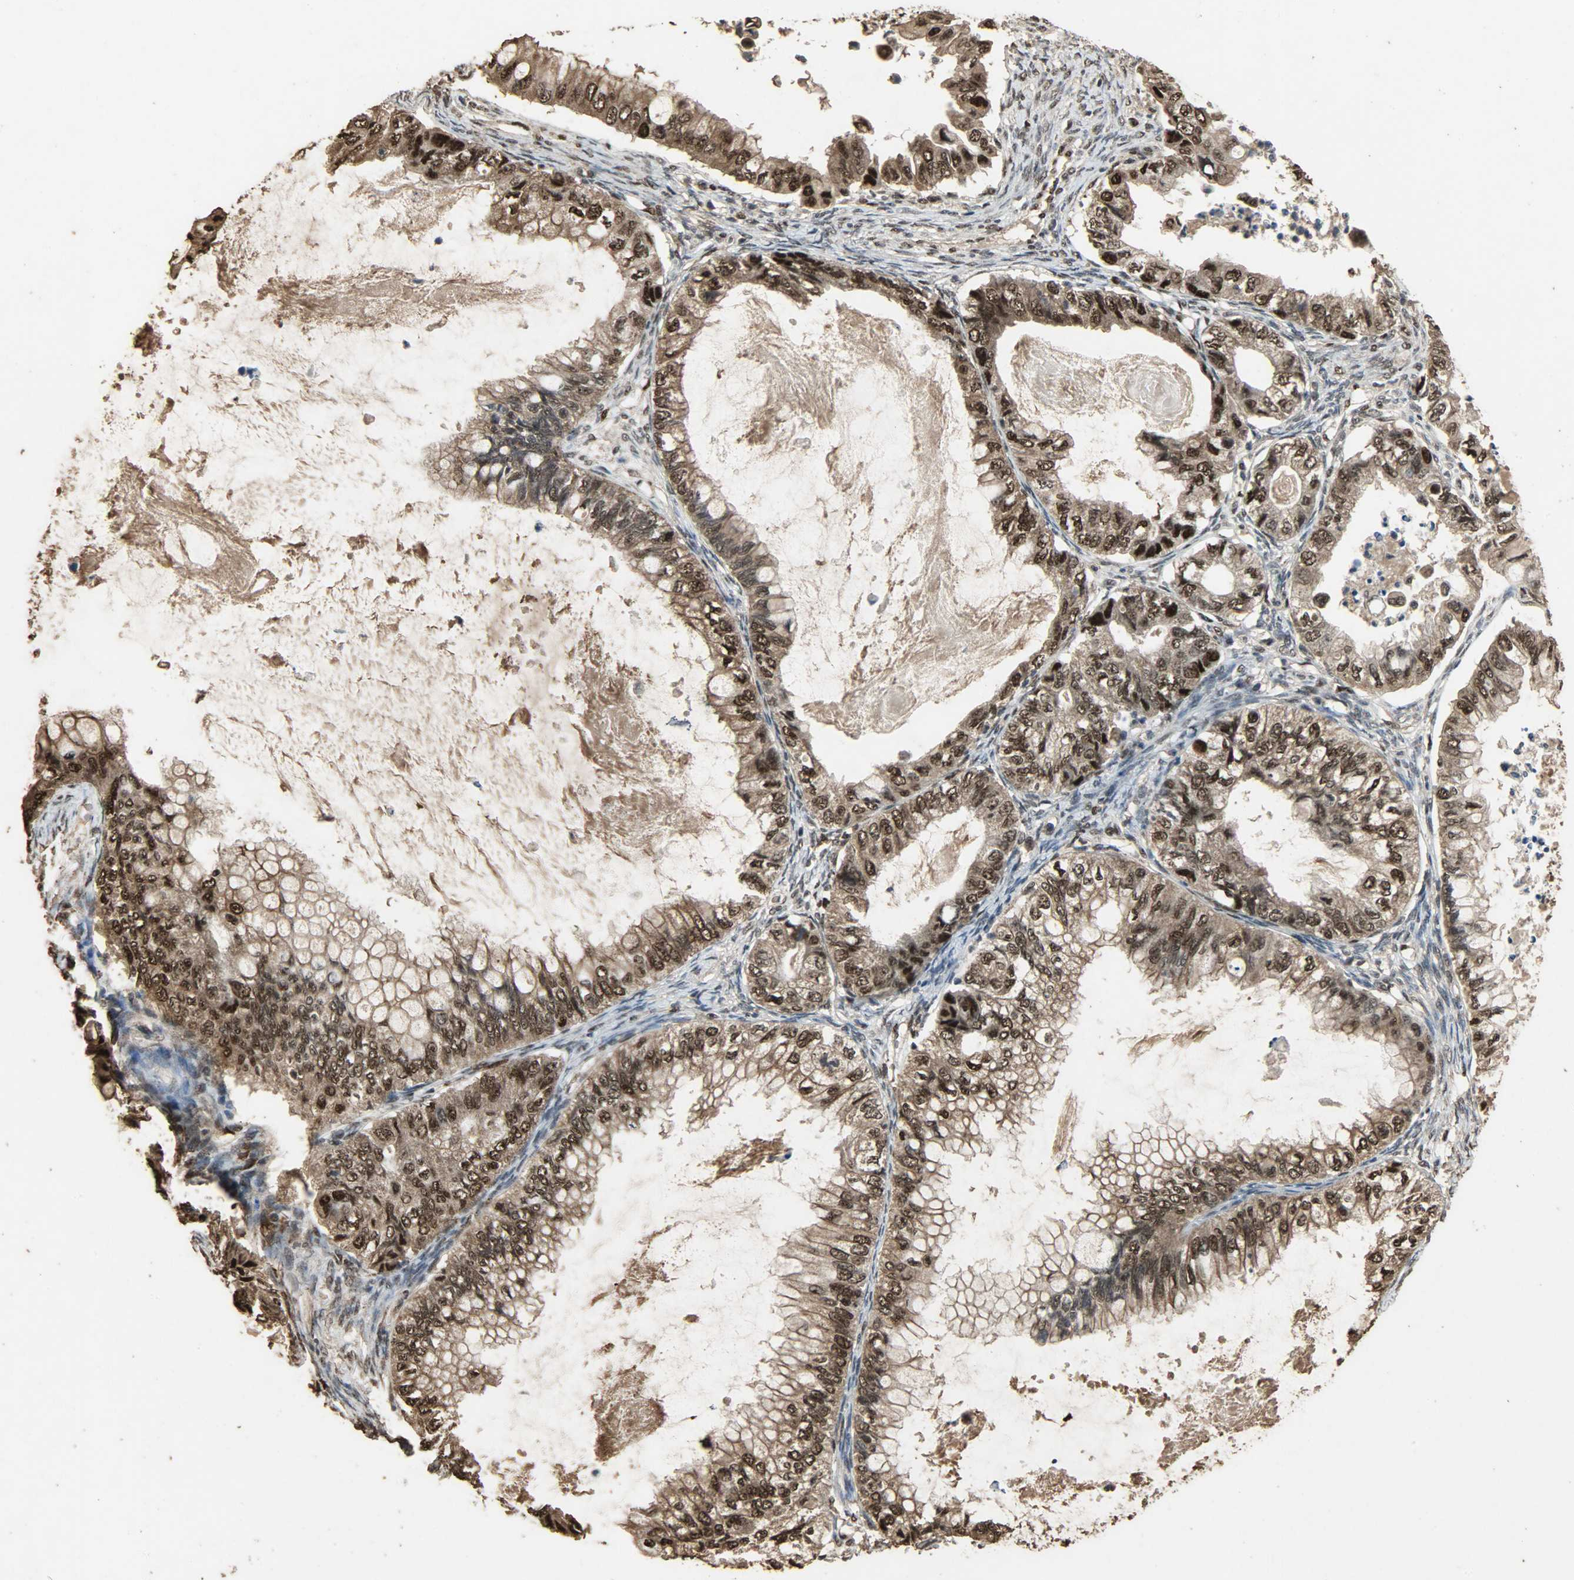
{"staining": {"intensity": "strong", "quantity": ">75%", "location": "cytoplasmic/membranous,nuclear"}, "tissue": "ovarian cancer", "cell_type": "Tumor cells", "image_type": "cancer", "snomed": [{"axis": "morphology", "description": "Cystadenocarcinoma, mucinous, NOS"}, {"axis": "topography", "description": "Ovary"}], "caption": "This is a histology image of immunohistochemistry (IHC) staining of ovarian mucinous cystadenocarcinoma, which shows strong expression in the cytoplasmic/membranous and nuclear of tumor cells.", "gene": "CCNT2", "patient": {"sex": "female", "age": 80}}